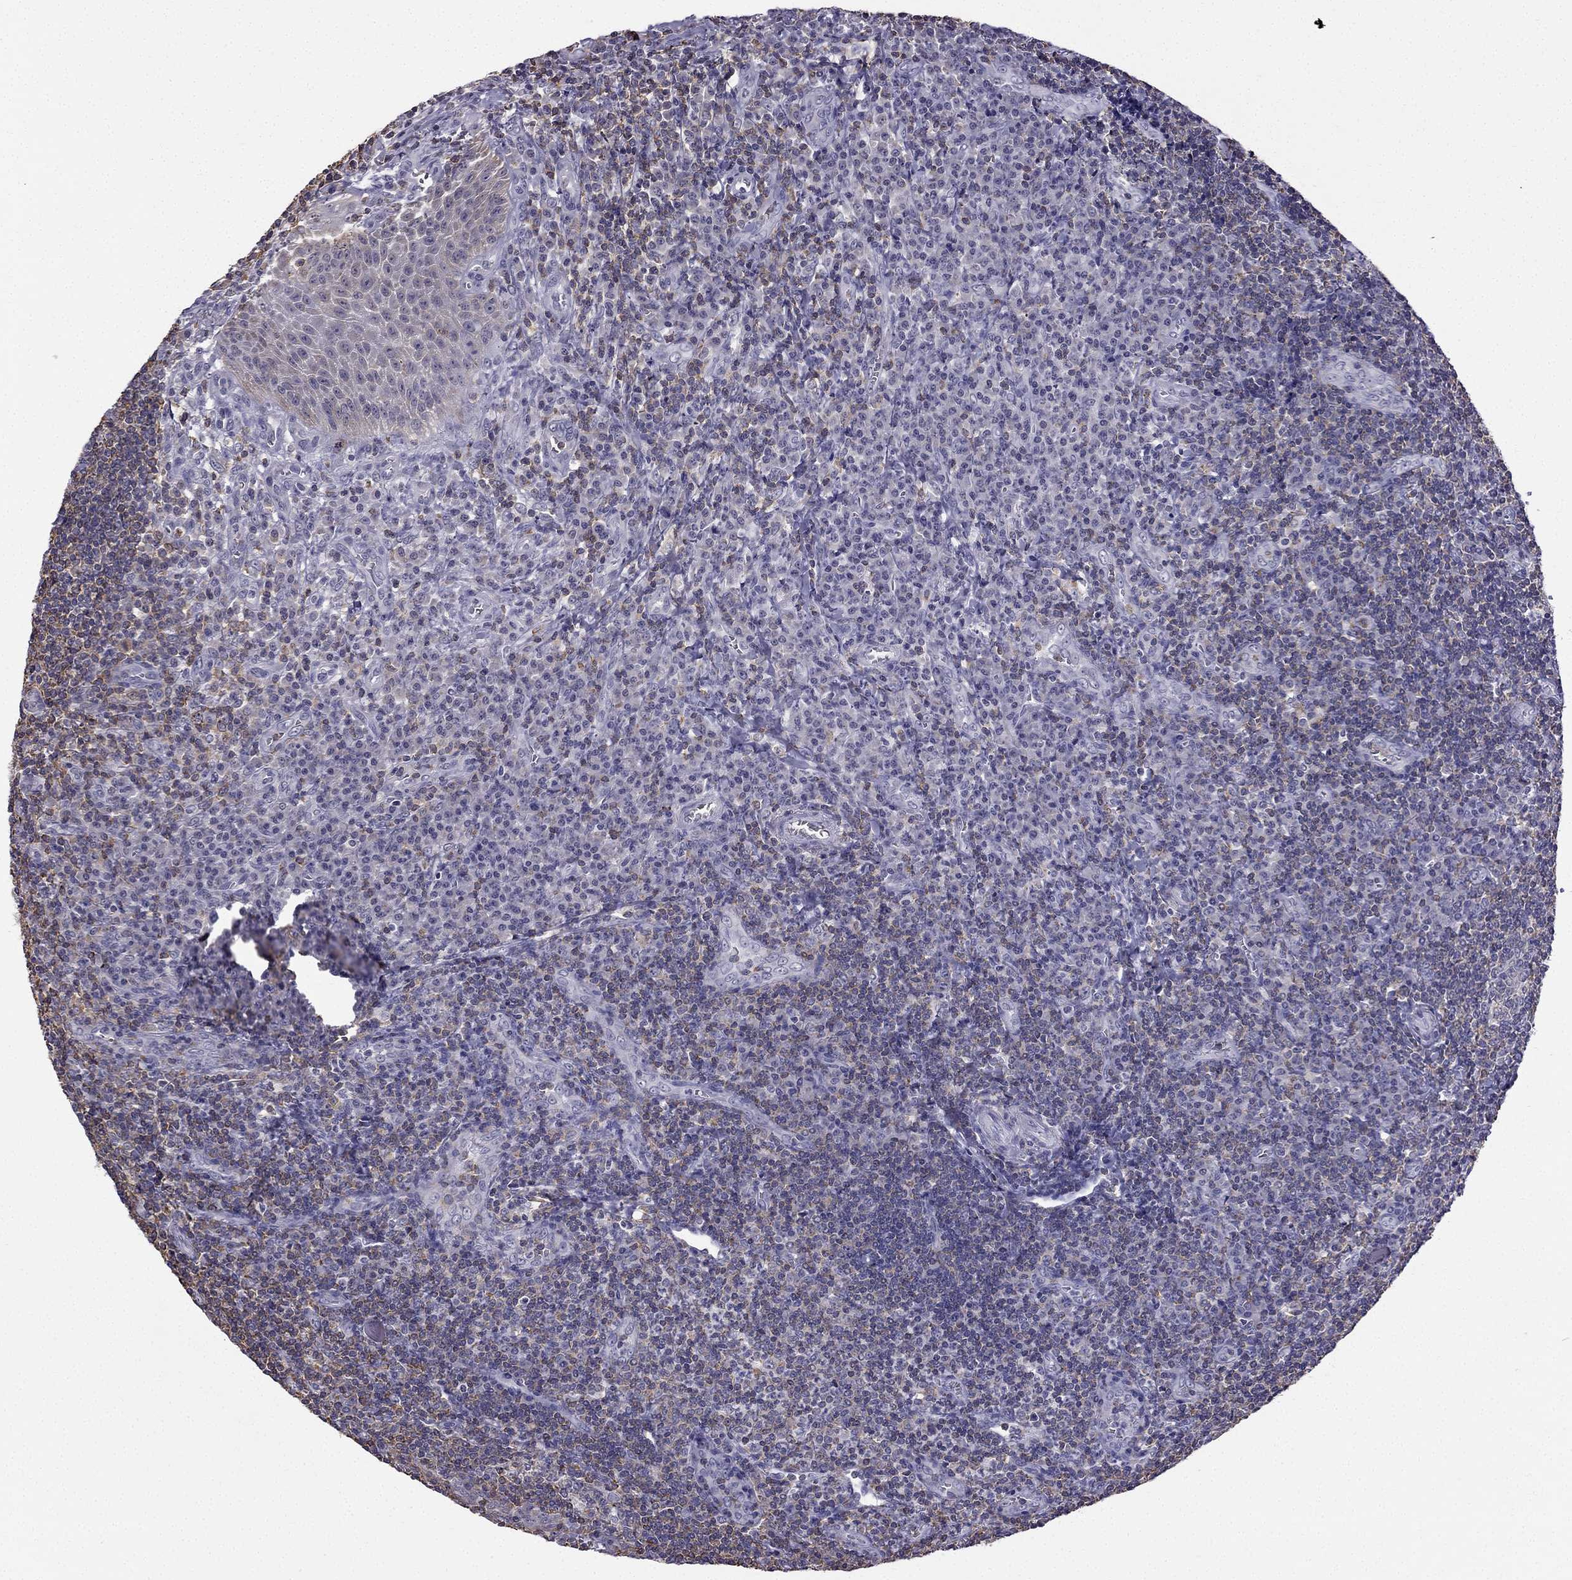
{"staining": {"intensity": "negative", "quantity": "none", "location": "none"}, "tissue": "tonsil", "cell_type": "Germinal center cells", "image_type": "normal", "snomed": [{"axis": "morphology", "description": "Normal tissue, NOS"}, {"axis": "topography", "description": "Tonsil"}], "caption": "Immunohistochemical staining of unremarkable human tonsil exhibits no significant positivity in germinal center cells. (DAB immunohistochemistry (IHC) visualized using brightfield microscopy, high magnification).", "gene": "CCK", "patient": {"sex": "male", "age": 33}}